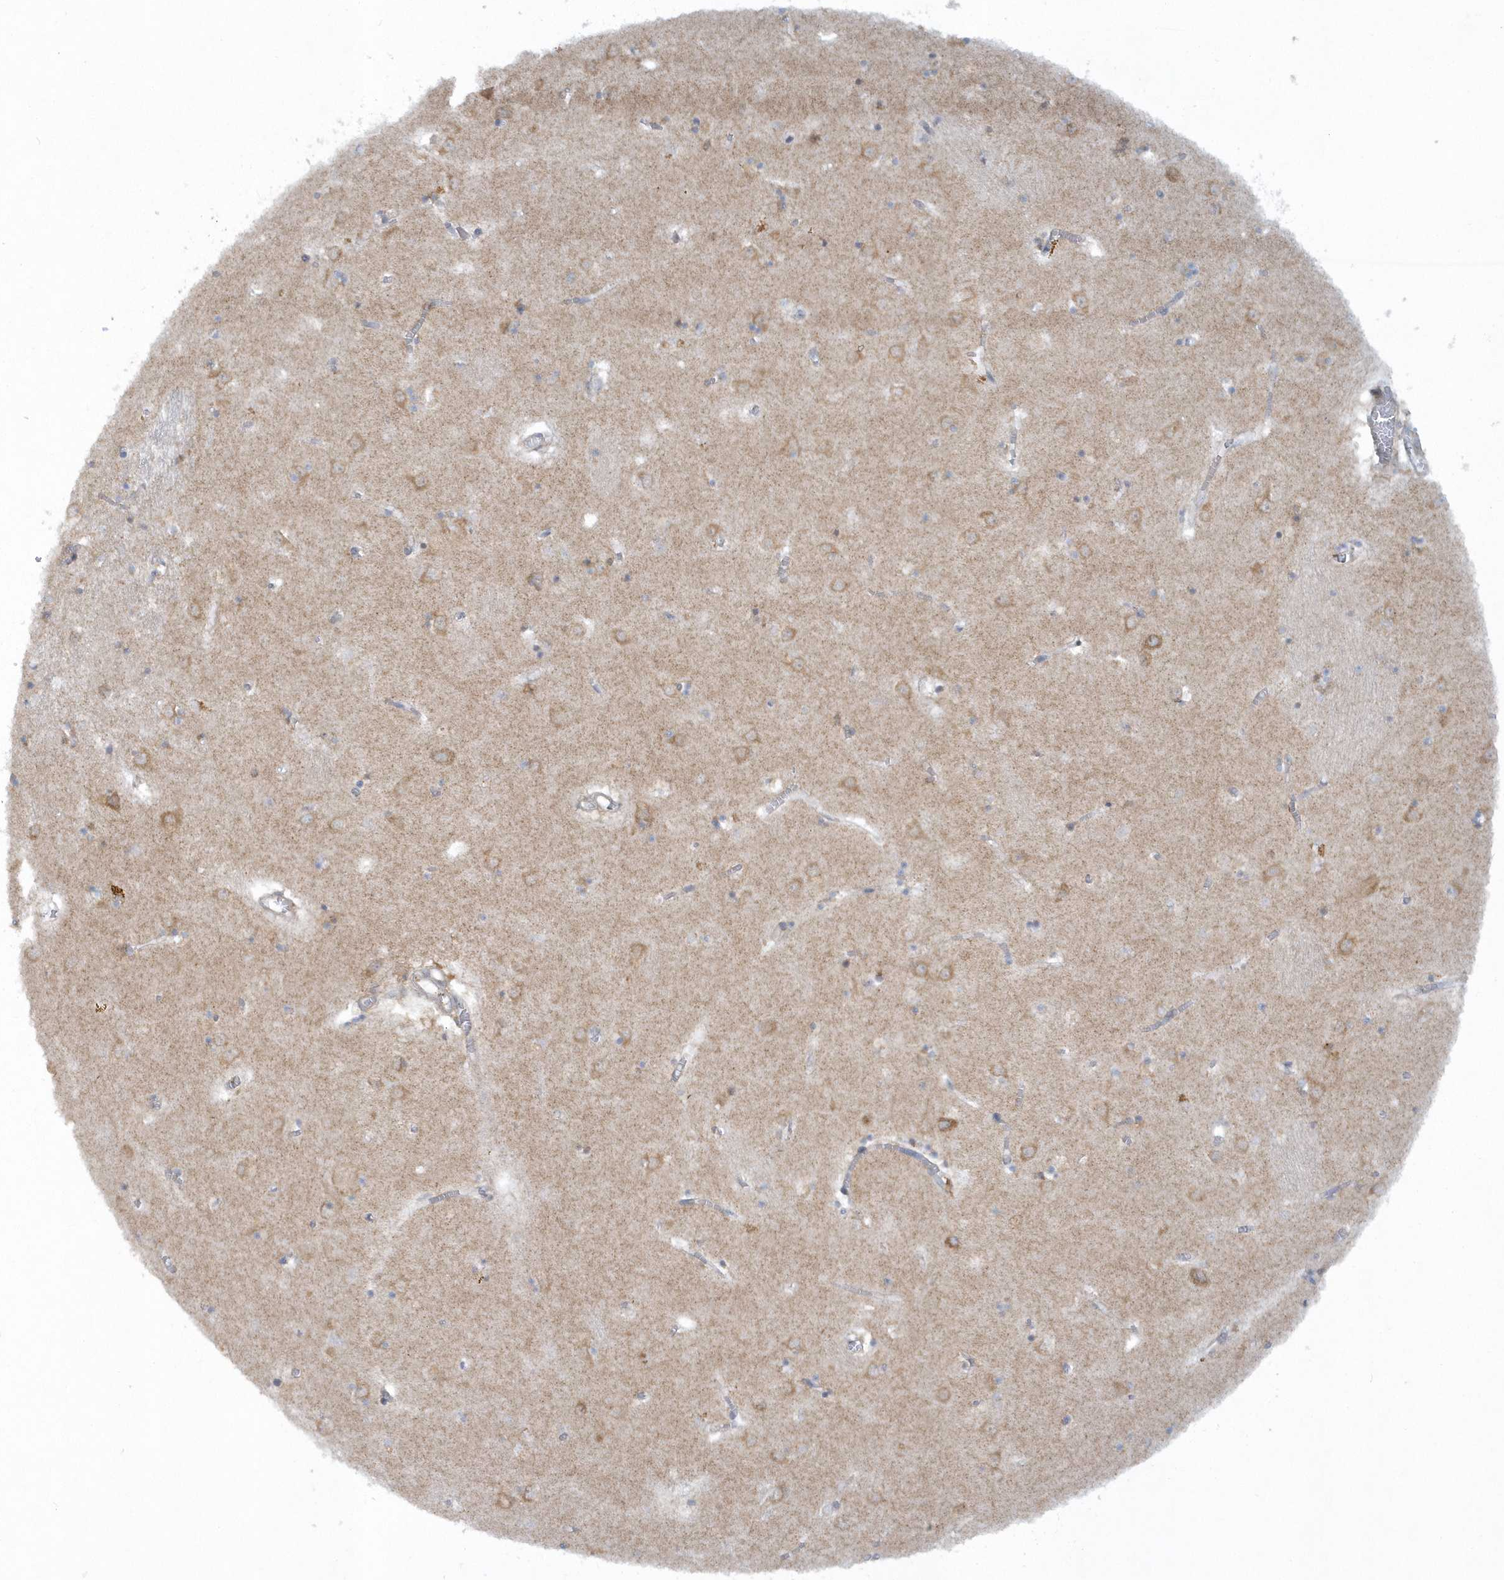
{"staining": {"intensity": "moderate", "quantity": "<25%", "location": "cytoplasmic/membranous"}, "tissue": "caudate", "cell_type": "Glial cells", "image_type": "normal", "snomed": [{"axis": "morphology", "description": "Normal tissue, NOS"}, {"axis": "topography", "description": "Lateral ventricle wall"}], "caption": "Caudate stained with immunohistochemistry demonstrates moderate cytoplasmic/membranous staining in approximately <25% of glial cells.", "gene": "CNOT10", "patient": {"sex": "male", "age": 70}}